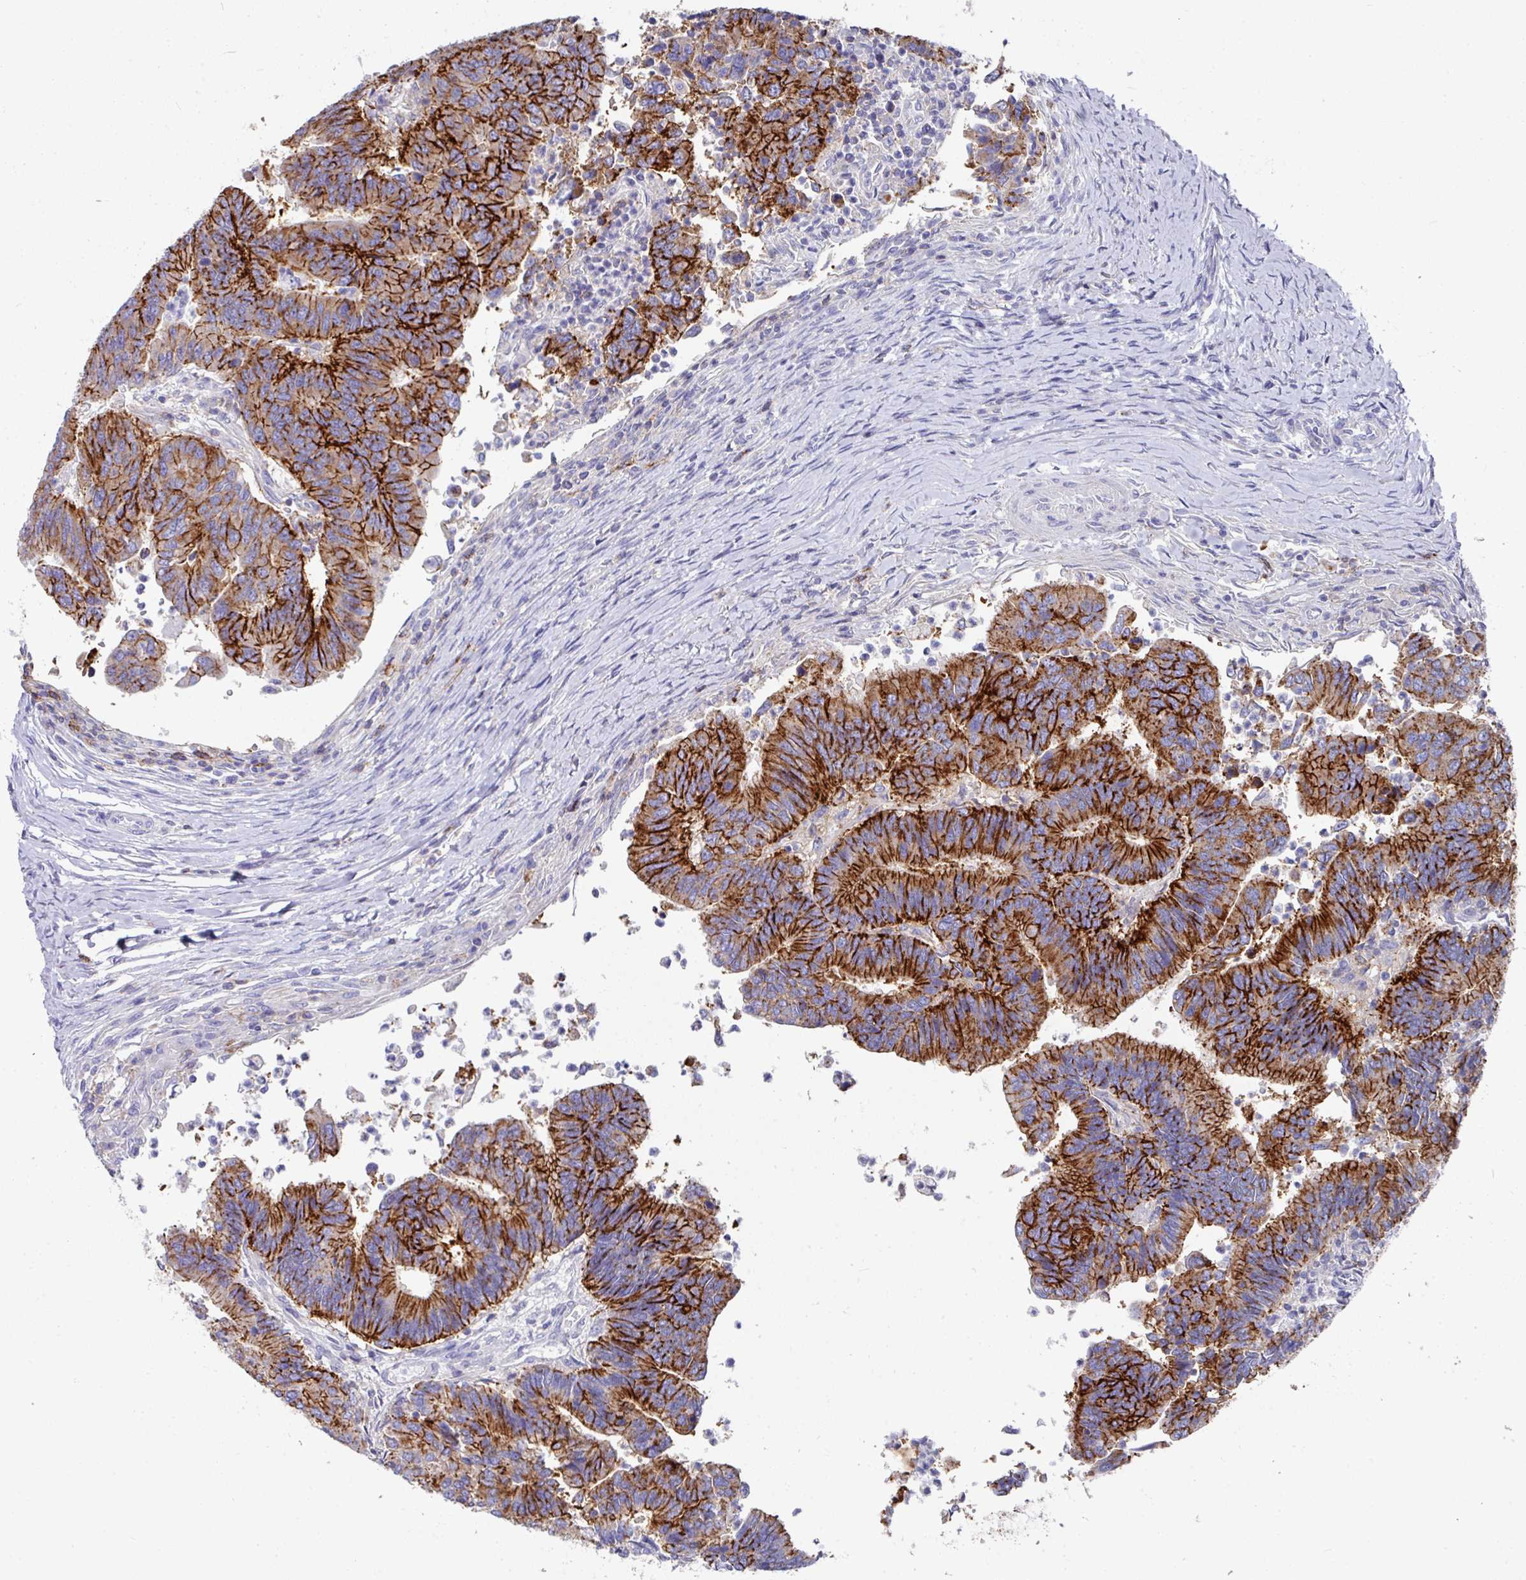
{"staining": {"intensity": "strong", "quantity": ">75%", "location": "cytoplasmic/membranous"}, "tissue": "colorectal cancer", "cell_type": "Tumor cells", "image_type": "cancer", "snomed": [{"axis": "morphology", "description": "Adenocarcinoma, NOS"}, {"axis": "topography", "description": "Colon"}], "caption": "High-power microscopy captured an IHC image of colorectal adenocarcinoma, revealing strong cytoplasmic/membranous expression in approximately >75% of tumor cells.", "gene": "CLDN1", "patient": {"sex": "female", "age": 67}}